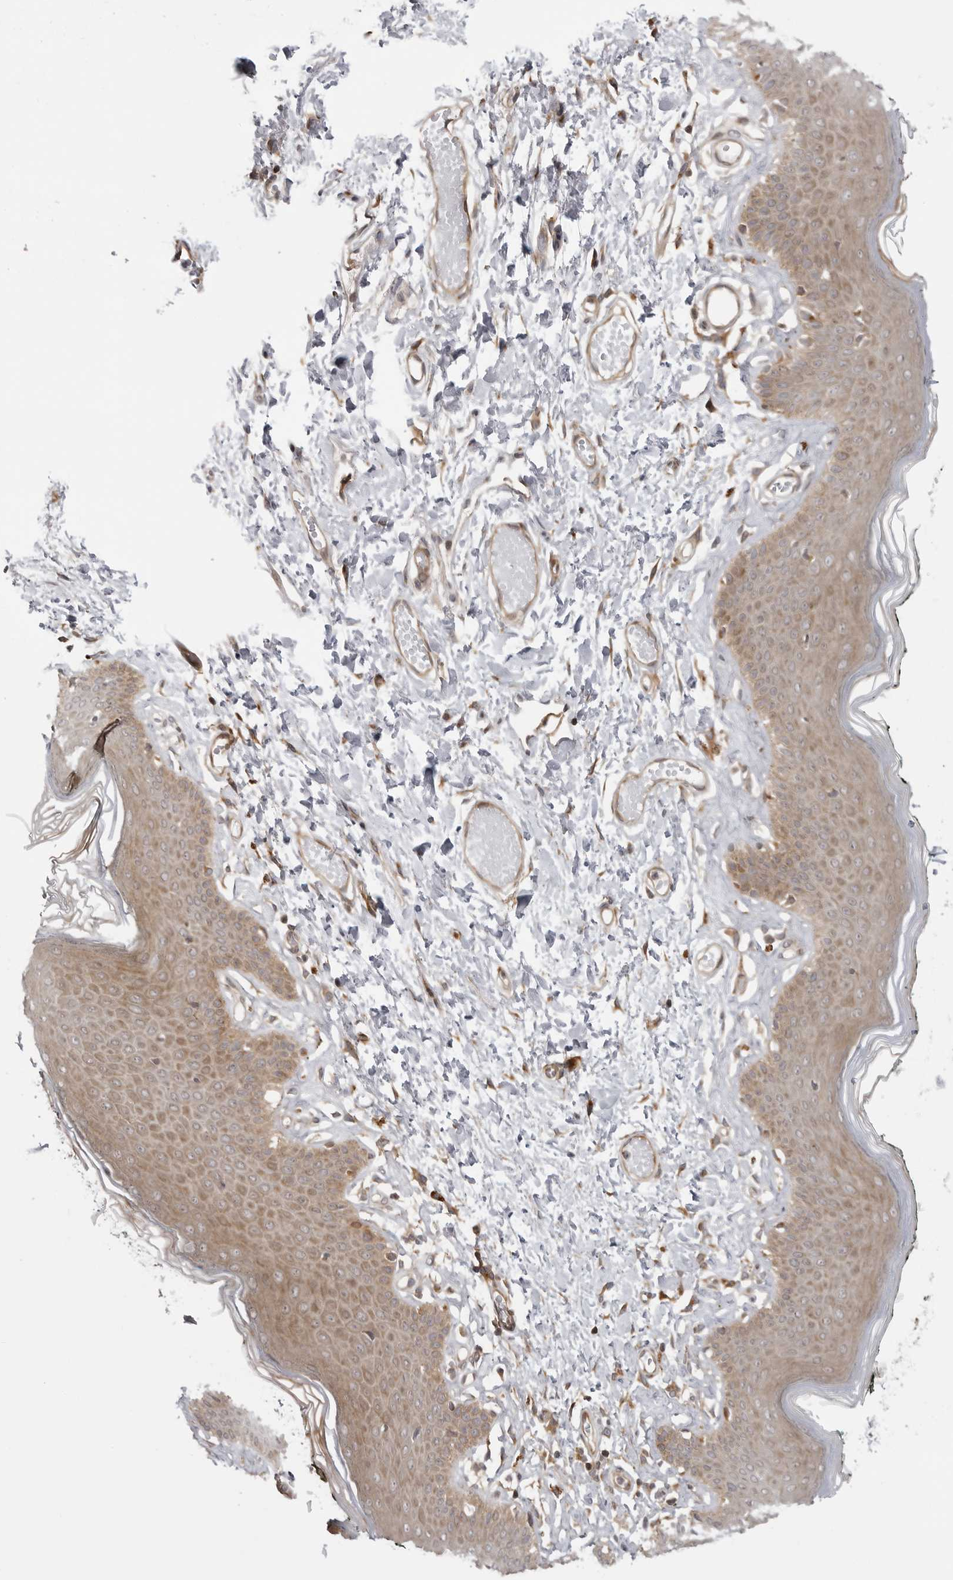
{"staining": {"intensity": "moderate", "quantity": "25%-75%", "location": "cytoplasmic/membranous"}, "tissue": "skin", "cell_type": "Epidermal cells", "image_type": "normal", "snomed": [{"axis": "morphology", "description": "Normal tissue, NOS"}, {"axis": "morphology", "description": "Inflammation, NOS"}, {"axis": "topography", "description": "Vulva"}], "caption": "DAB immunohistochemical staining of normal human skin shows moderate cytoplasmic/membranous protein positivity in about 25%-75% of epidermal cells.", "gene": "LRRC45", "patient": {"sex": "female", "age": 84}}